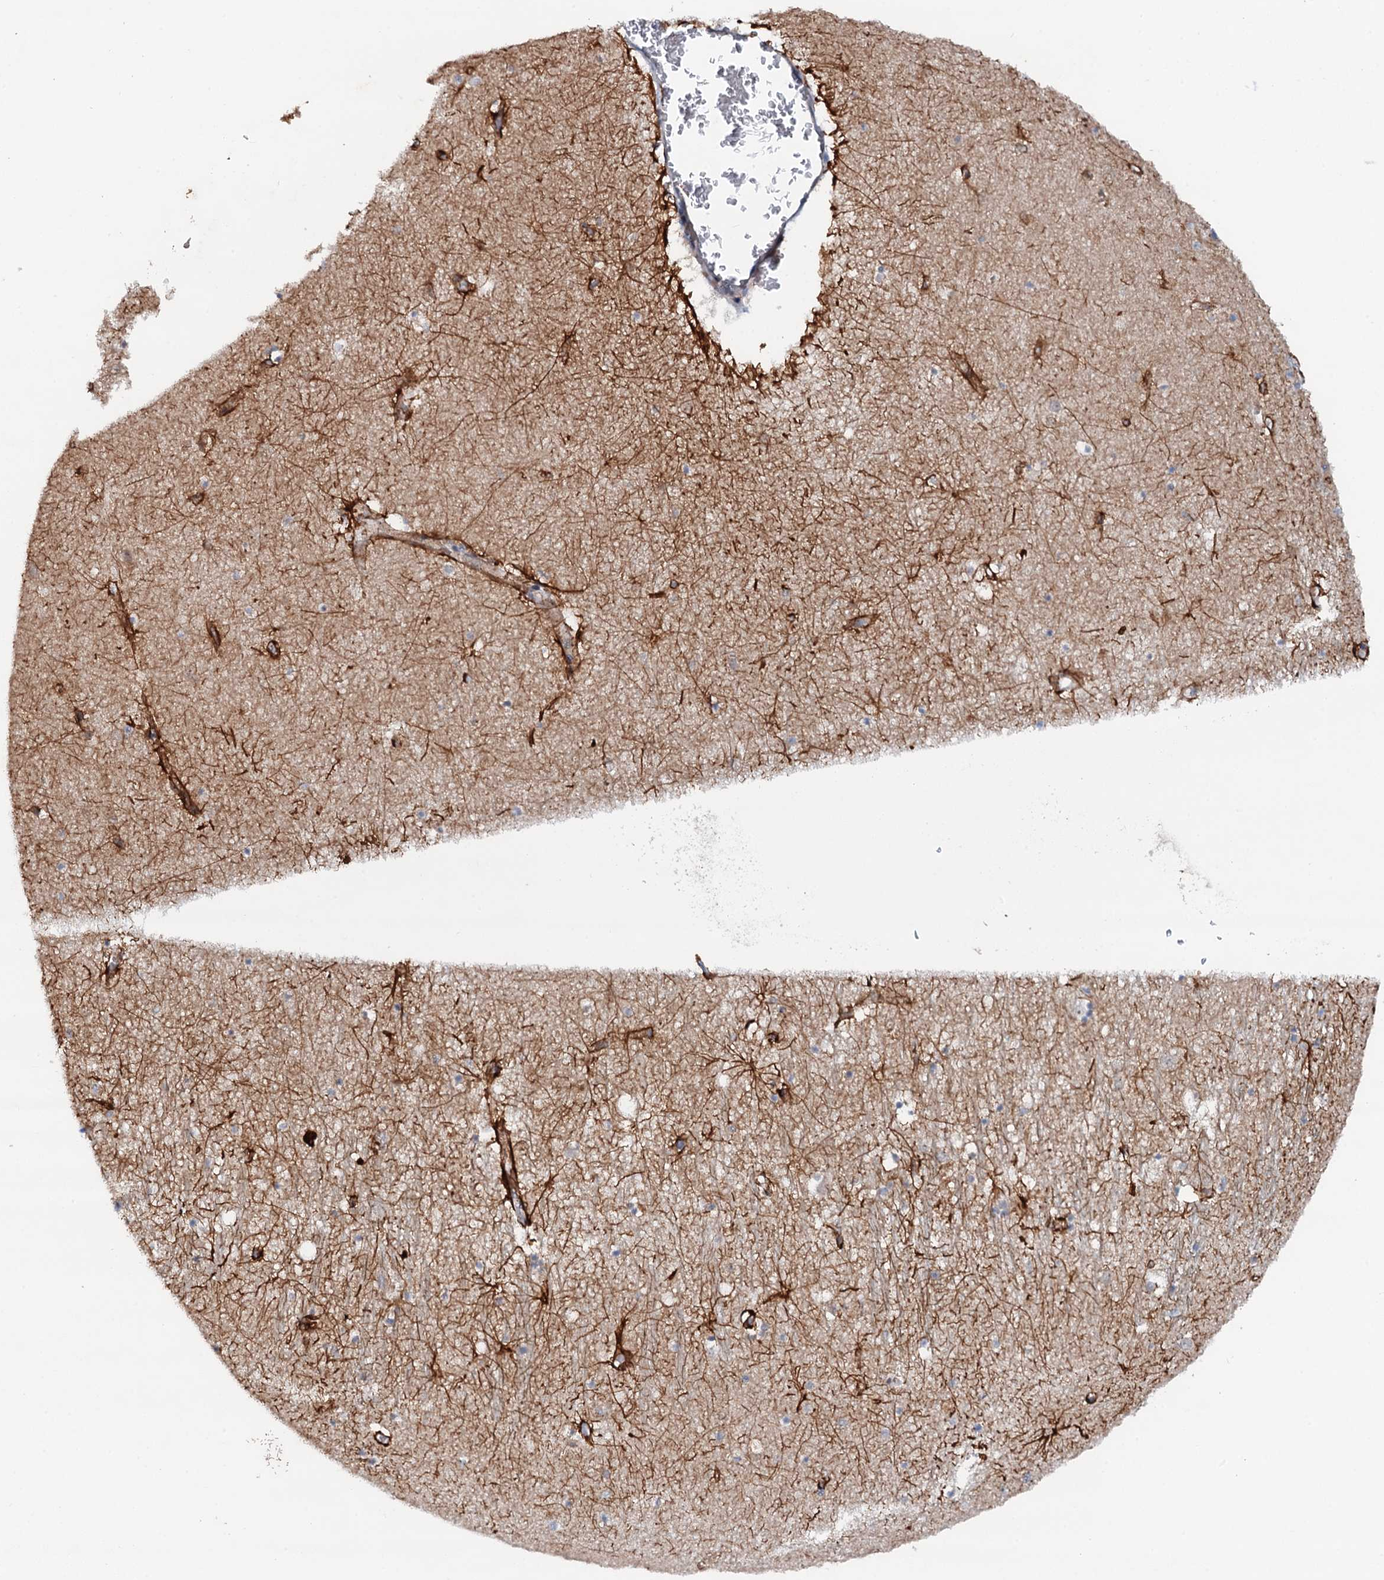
{"staining": {"intensity": "strong", "quantity": "<25%", "location": "cytoplasmic/membranous"}, "tissue": "hippocampus", "cell_type": "Glial cells", "image_type": "normal", "snomed": [{"axis": "morphology", "description": "Normal tissue, NOS"}, {"axis": "topography", "description": "Hippocampus"}], "caption": "A brown stain labels strong cytoplasmic/membranous positivity of a protein in glial cells of normal human hippocampus. The staining was performed using DAB (3,3'-diaminobenzidine), with brown indicating positive protein expression. Nuclei are stained blue with hematoxylin.", "gene": "SNTA1", "patient": {"sex": "female", "age": 64}}